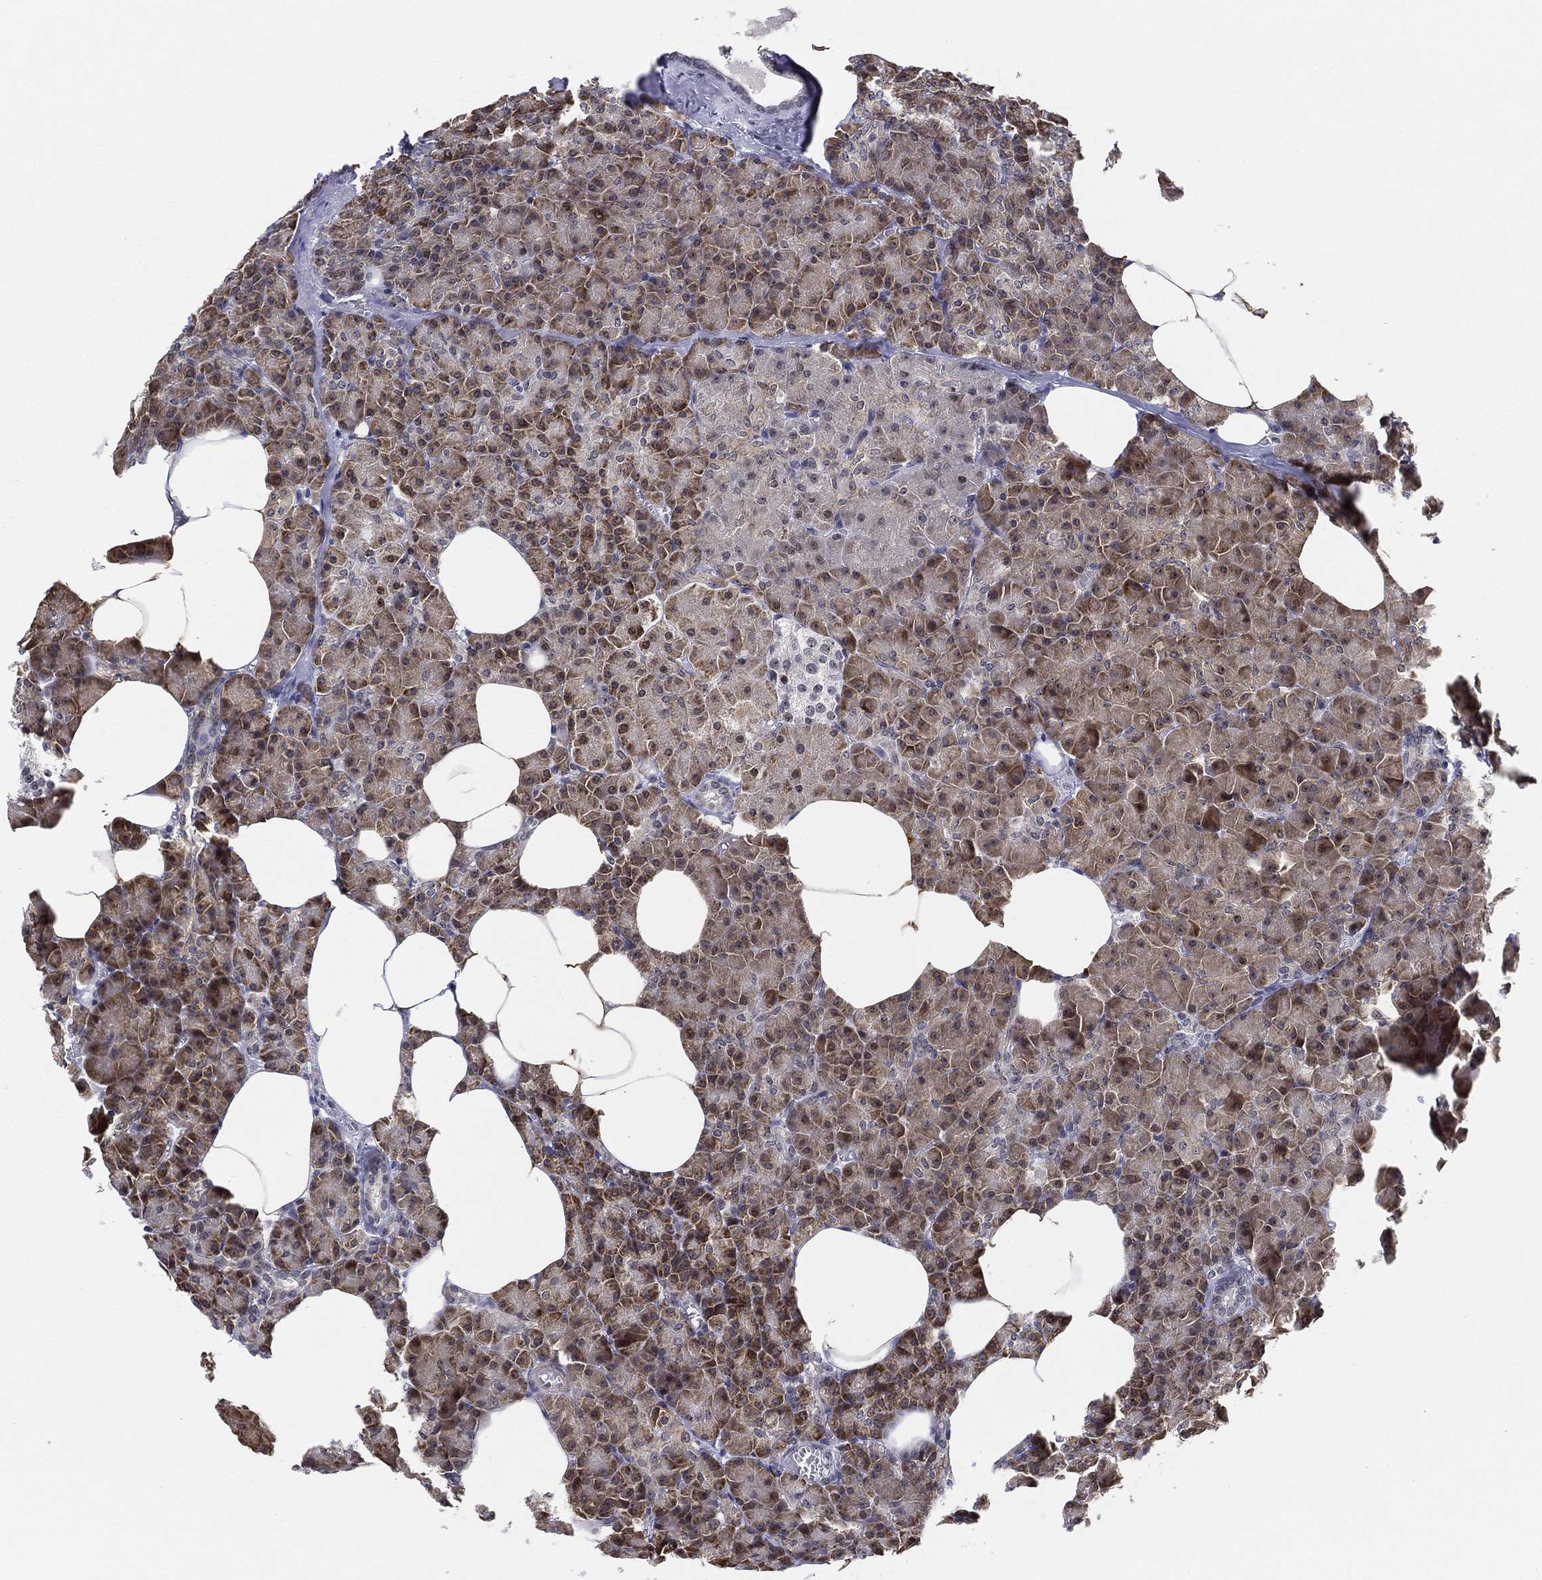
{"staining": {"intensity": "strong", "quantity": "25%-75%", "location": "cytoplasmic/membranous"}, "tissue": "pancreas", "cell_type": "Exocrine glandular cells", "image_type": "normal", "snomed": [{"axis": "morphology", "description": "Normal tissue, NOS"}, {"axis": "topography", "description": "Pancreas"}], "caption": "High-power microscopy captured an immunohistochemistry (IHC) photomicrograph of unremarkable pancreas, revealing strong cytoplasmic/membranous staining in approximately 25%-75% of exocrine glandular cells. (IHC, brightfield microscopy, high magnification).", "gene": "PPP1R16B", "patient": {"sex": "female", "age": 45}}